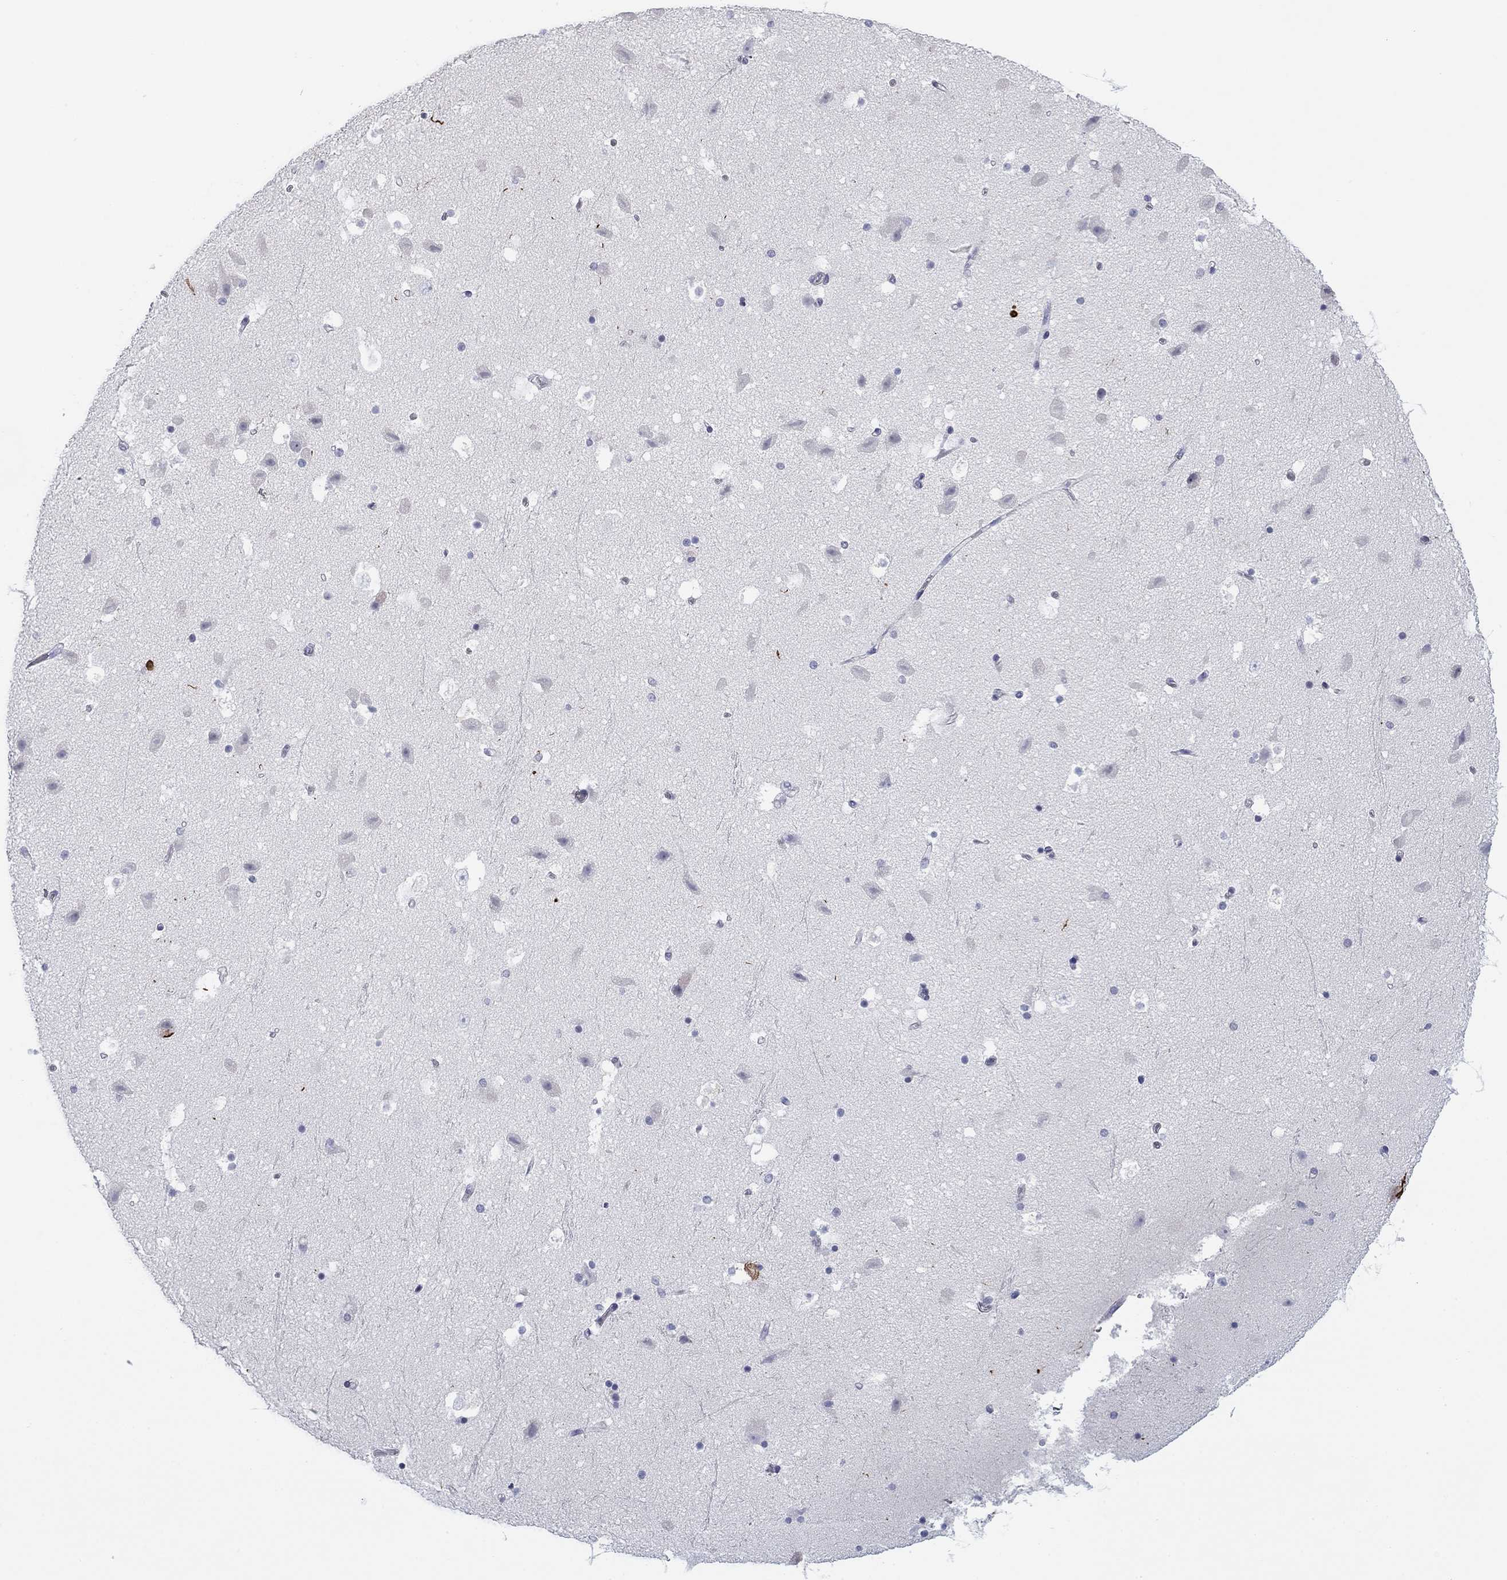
{"staining": {"intensity": "negative", "quantity": "none", "location": "none"}, "tissue": "hippocampus", "cell_type": "Glial cells", "image_type": "normal", "snomed": [{"axis": "morphology", "description": "Normal tissue, NOS"}, {"axis": "topography", "description": "Hippocampus"}], "caption": "Glial cells show no significant protein expression in unremarkable hippocampus.", "gene": "PRPH", "patient": {"sex": "male", "age": 51}}